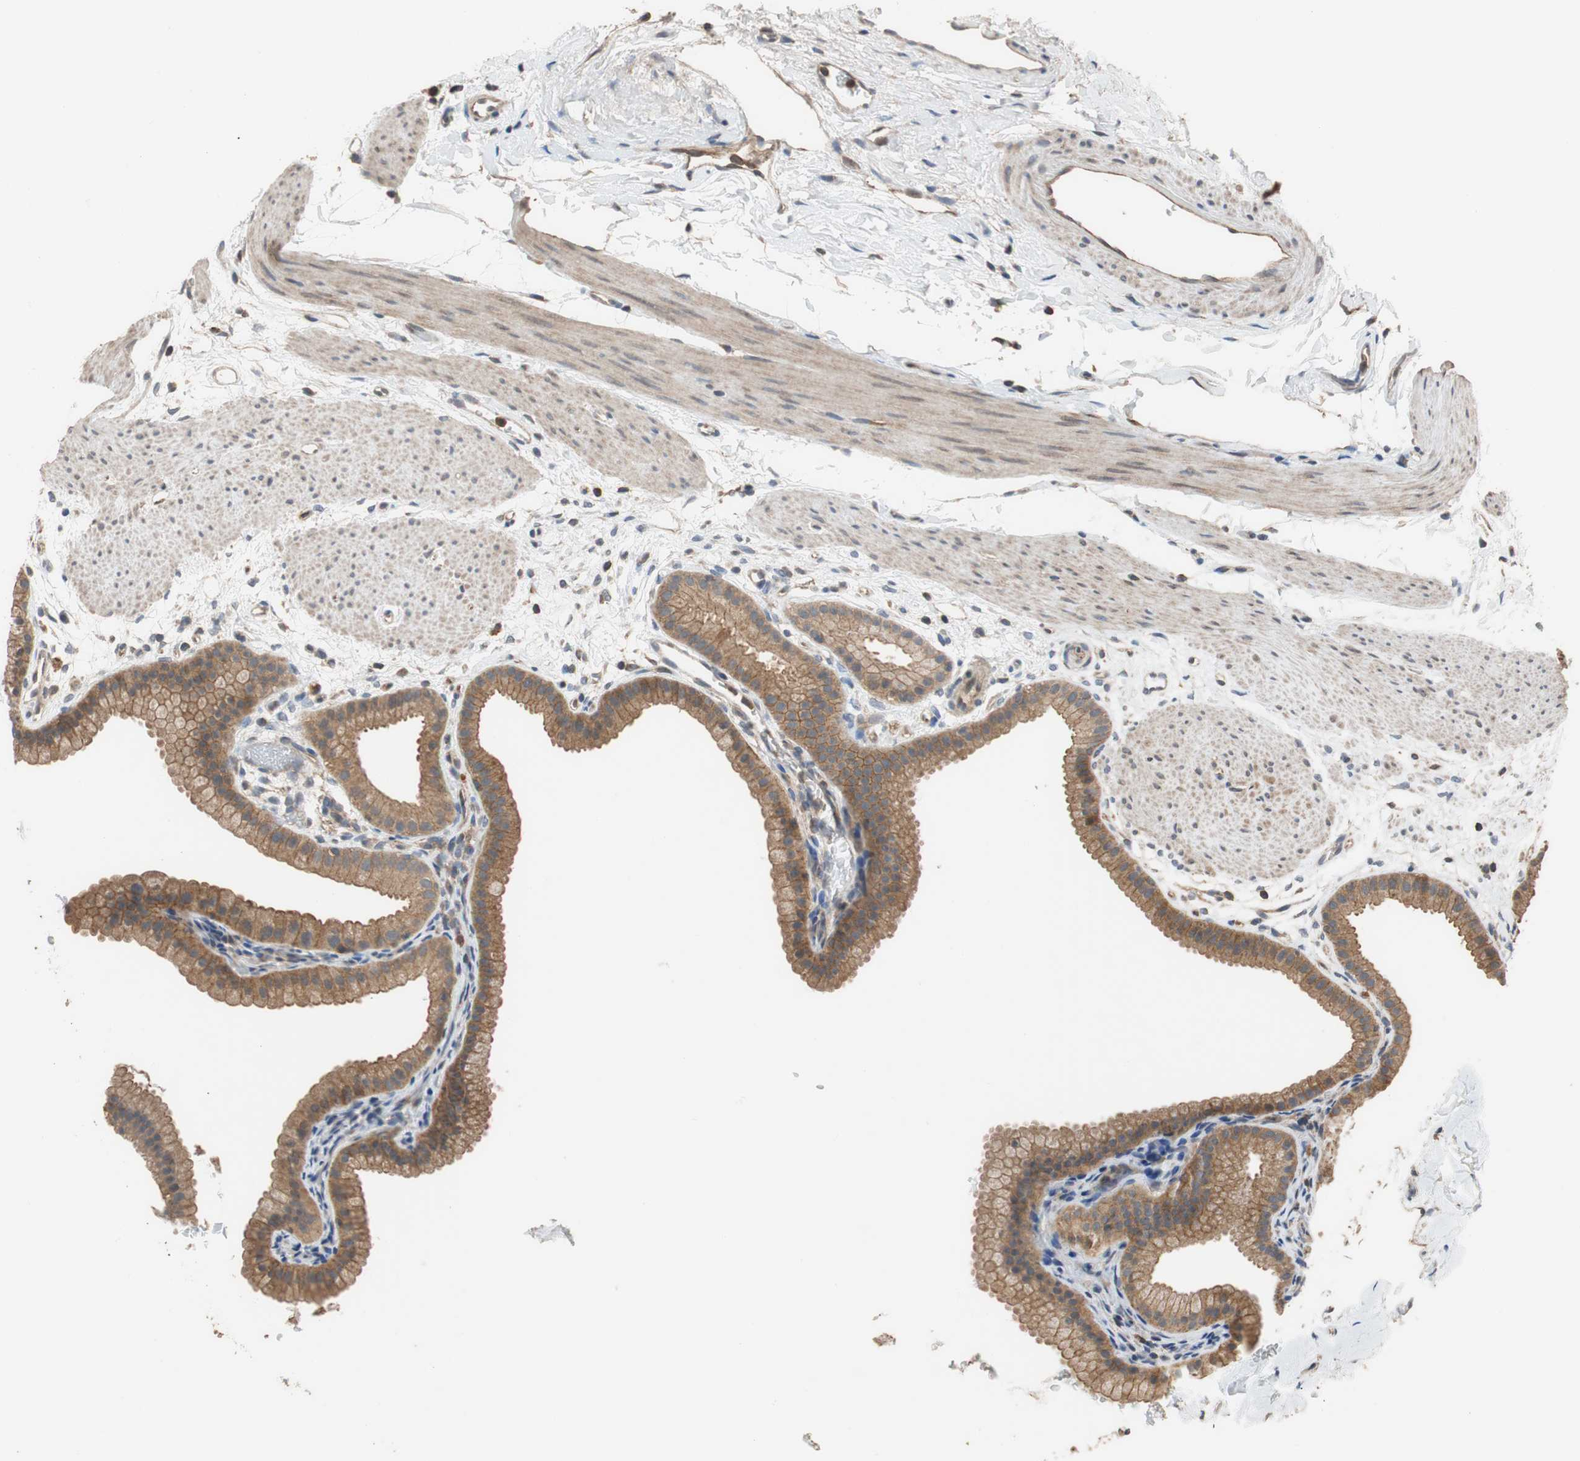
{"staining": {"intensity": "moderate", "quantity": ">75%", "location": "cytoplasmic/membranous"}, "tissue": "gallbladder", "cell_type": "Glandular cells", "image_type": "normal", "snomed": [{"axis": "morphology", "description": "Normal tissue, NOS"}, {"axis": "topography", "description": "Gallbladder"}], "caption": "A micrograph of gallbladder stained for a protein exhibits moderate cytoplasmic/membranous brown staining in glandular cells.", "gene": "MAP4K2", "patient": {"sex": "female", "age": 64}}